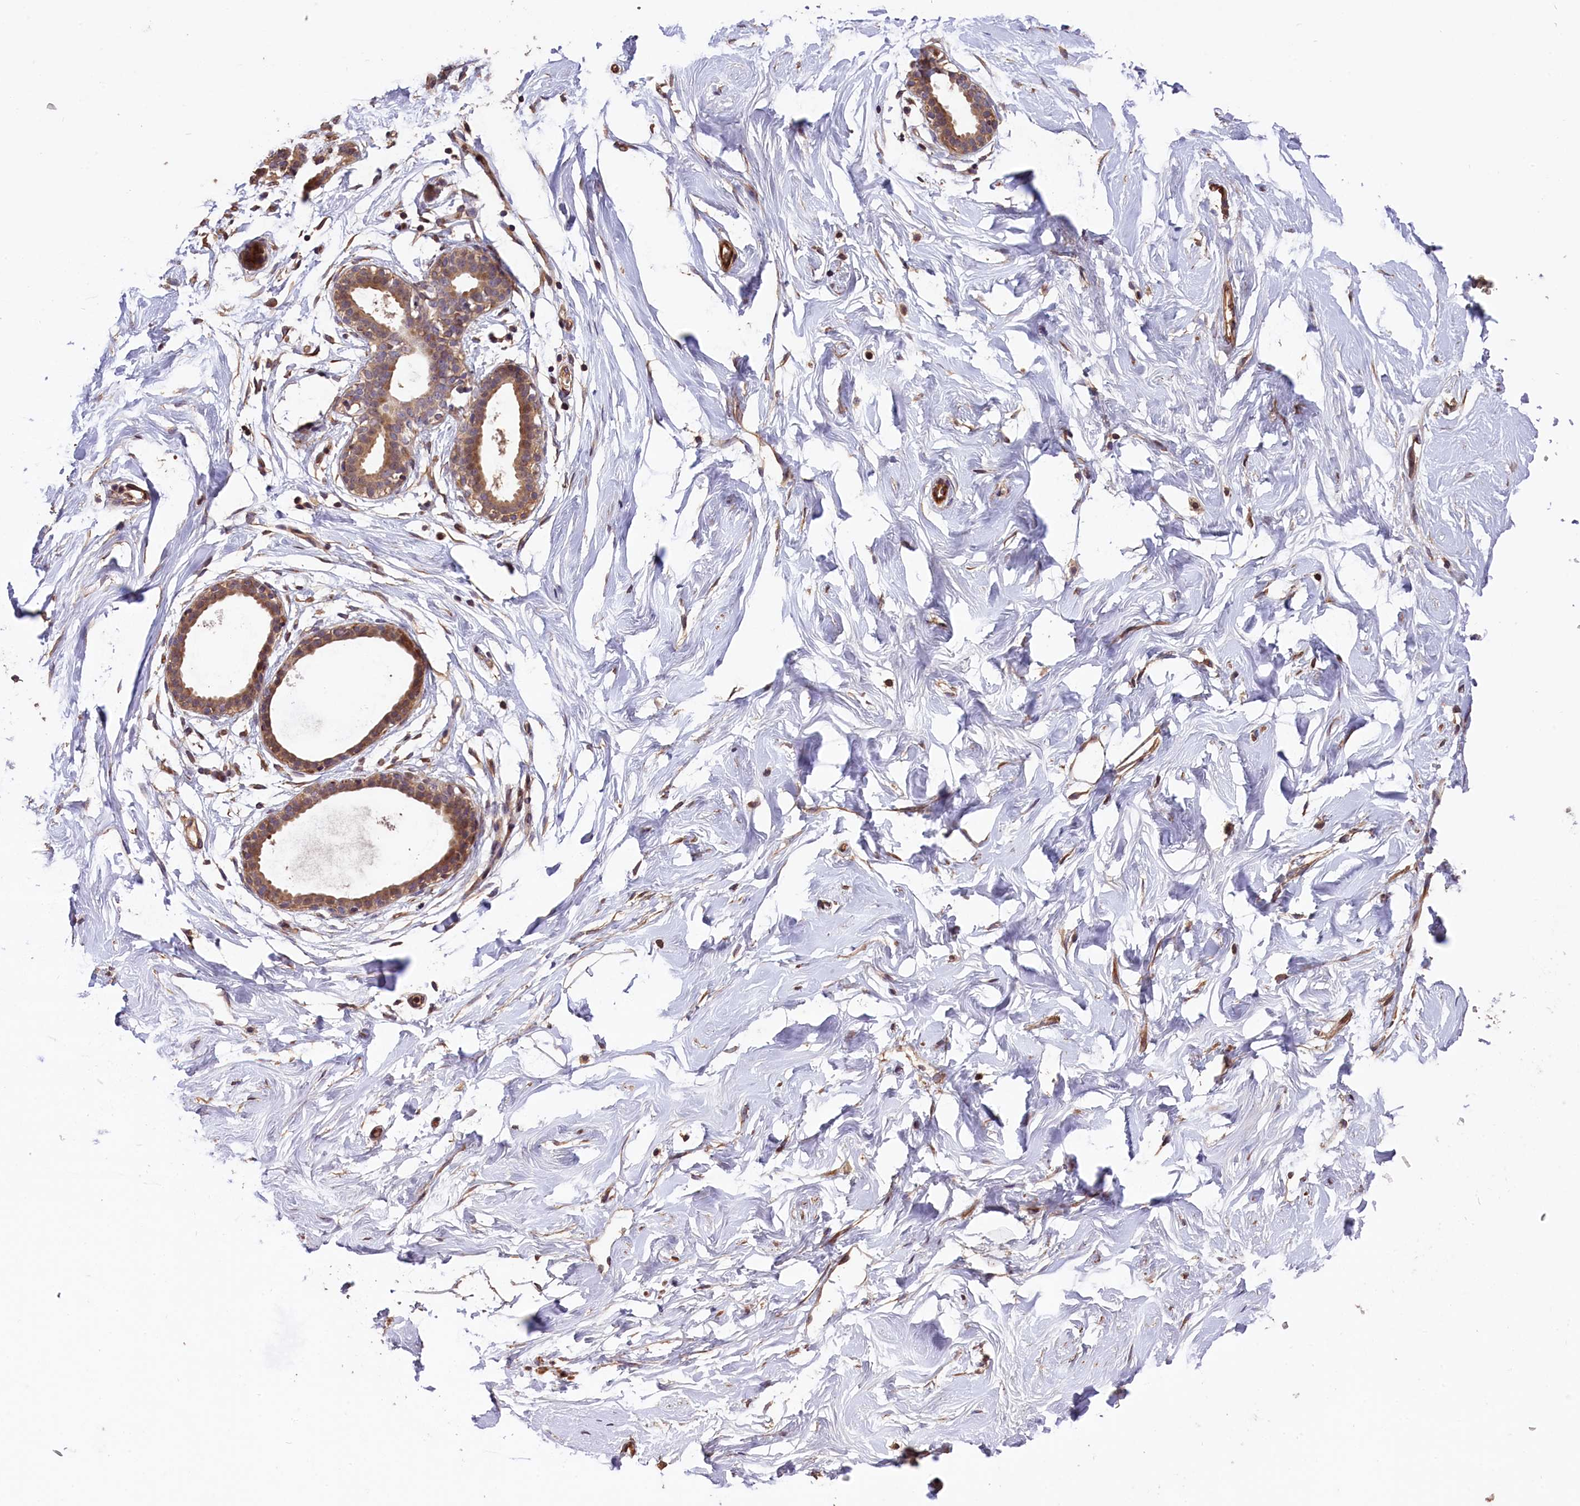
{"staining": {"intensity": "moderate", "quantity": ">75%", "location": "cytoplasmic/membranous"}, "tissue": "breast", "cell_type": "Adipocytes", "image_type": "normal", "snomed": [{"axis": "morphology", "description": "Normal tissue, NOS"}, {"axis": "morphology", "description": "Adenoma, NOS"}, {"axis": "topography", "description": "Breast"}], "caption": "Protein analysis of normal breast reveals moderate cytoplasmic/membranous staining in approximately >75% of adipocytes.", "gene": "DNAJB9", "patient": {"sex": "female", "age": 23}}